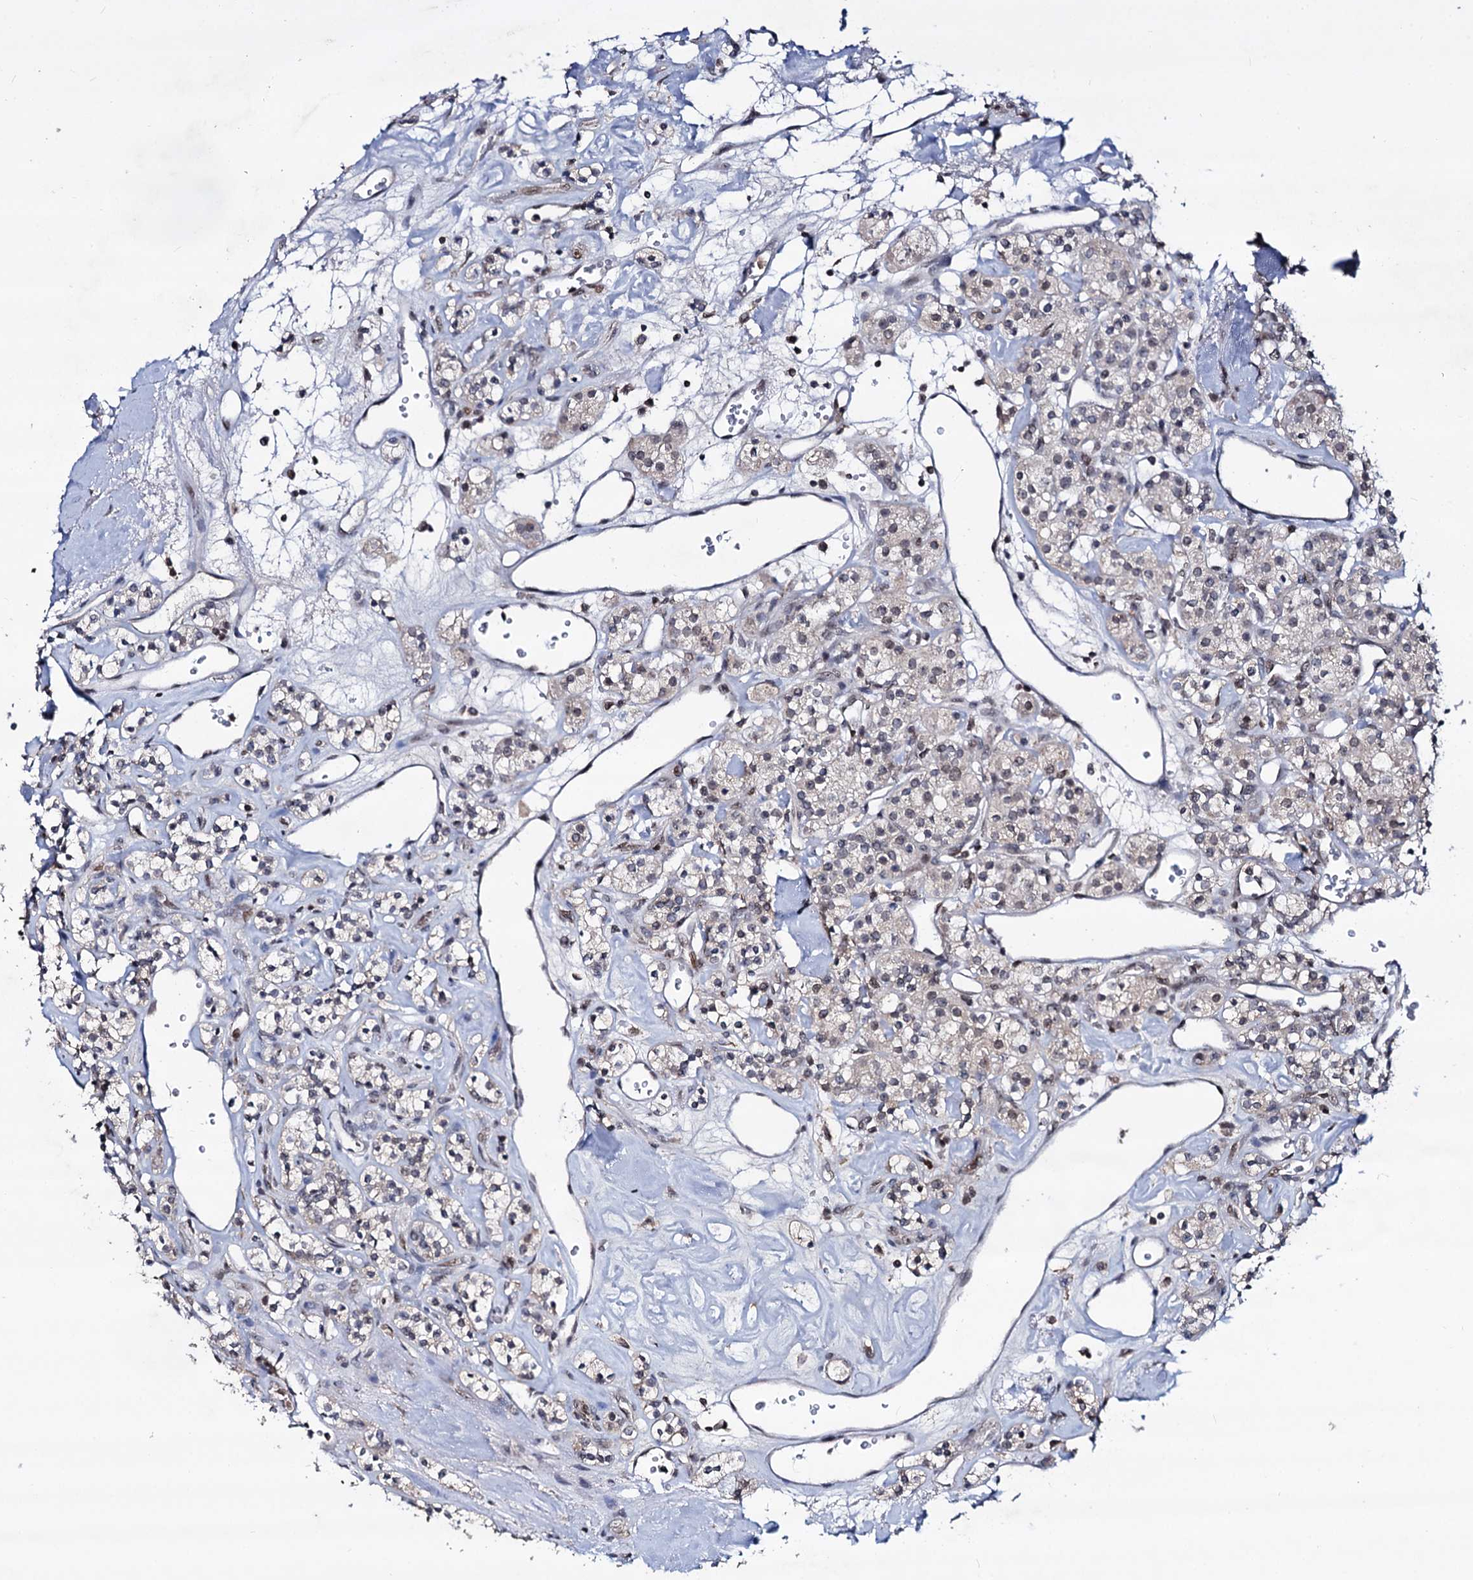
{"staining": {"intensity": "weak", "quantity": "25%-75%", "location": "nuclear"}, "tissue": "renal cancer", "cell_type": "Tumor cells", "image_type": "cancer", "snomed": [{"axis": "morphology", "description": "Adenocarcinoma, NOS"}, {"axis": "topography", "description": "Kidney"}], "caption": "Immunohistochemical staining of adenocarcinoma (renal) displays low levels of weak nuclear protein expression in about 25%-75% of tumor cells.", "gene": "SMCHD1", "patient": {"sex": "male", "age": 77}}